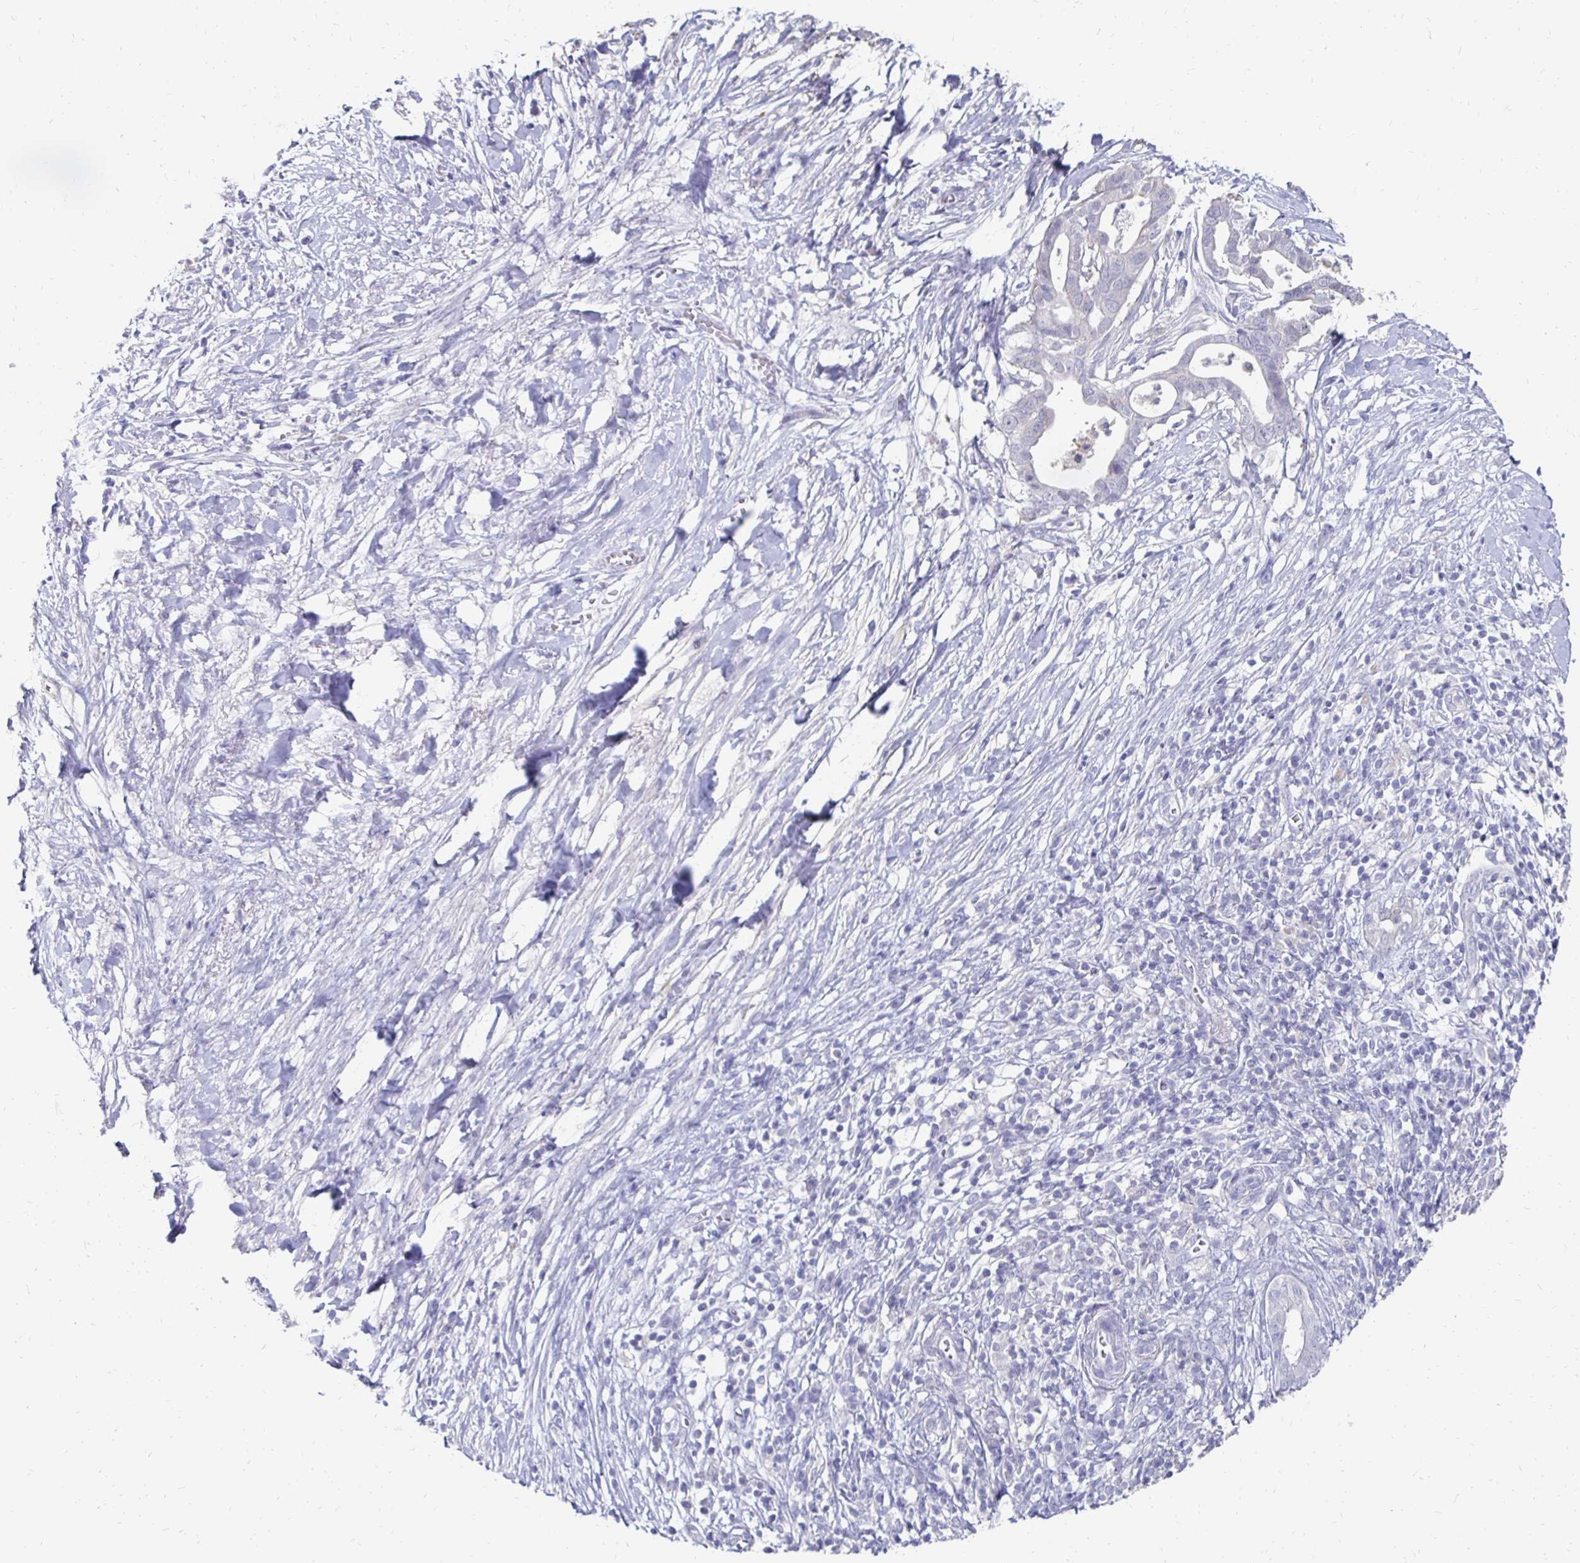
{"staining": {"intensity": "negative", "quantity": "none", "location": "none"}, "tissue": "pancreatic cancer", "cell_type": "Tumor cells", "image_type": "cancer", "snomed": [{"axis": "morphology", "description": "Adenocarcinoma, NOS"}, {"axis": "topography", "description": "Pancreas"}], "caption": "Immunohistochemical staining of human pancreatic cancer (adenocarcinoma) demonstrates no significant positivity in tumor cells.", "gene": "SYCP3", "patient": {"sex": "male", "age": 61}}